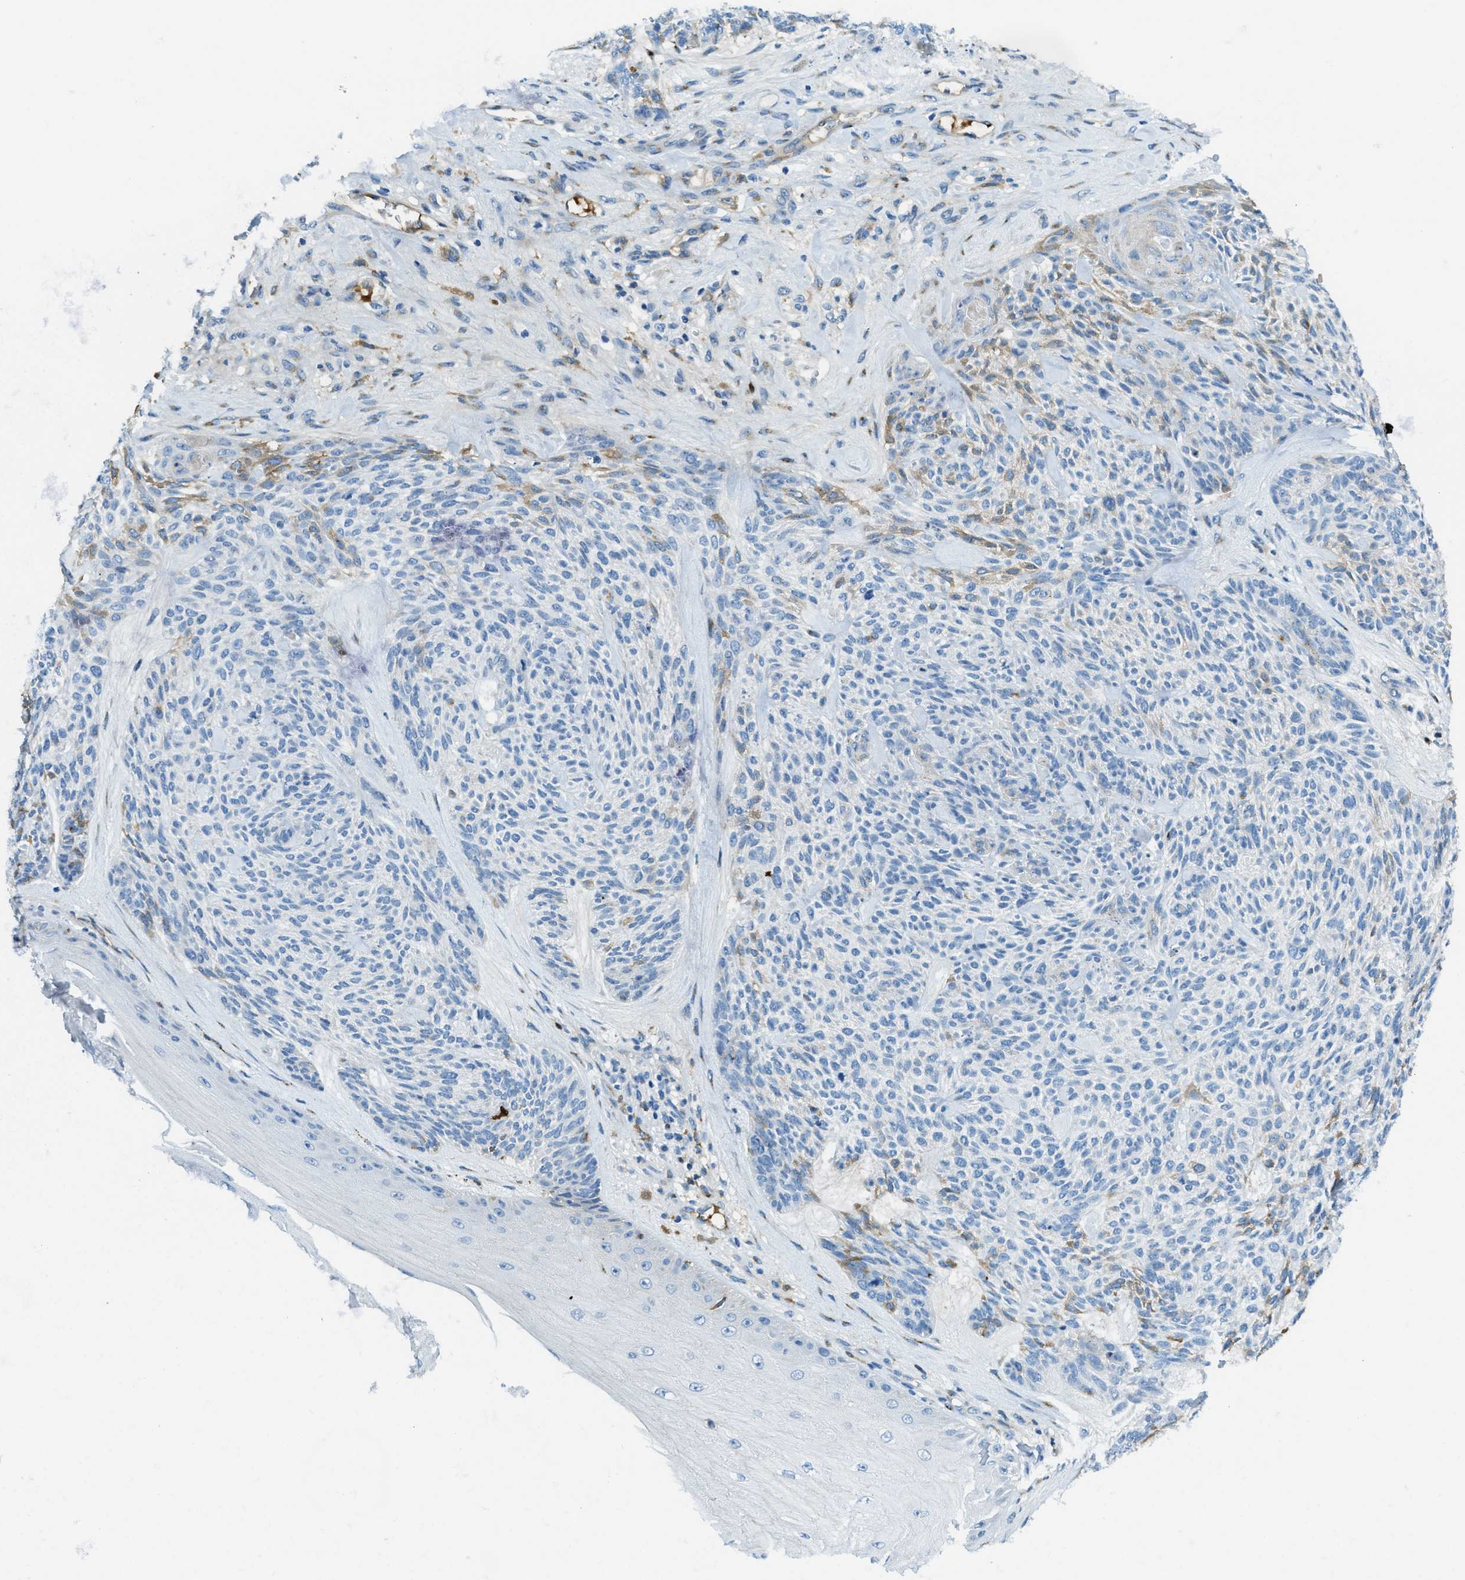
{"staining": {"intensity": "weak", "quantity": "<25%", "location": "cytoplasmic/membranous"}, "tissue": "skin cancer", "cell_type": "Tumor cells", "image_type": "cancer", "snomed": [{"axis": "morphology", "description": "Basal cell carcinoma"}, {"axis": "topography", "description": "Skin"}], "caption": "Tumor cells show no significant positivity in skin basal cell carcinoma. The staining was performed using DAB (3,3'-diaminobenzidine) to visualize the protein expression in brown, while the nuclei were stained in blue with hematoxylin (Magnification: 20x).", "gene": "TRIM59", "patient": {"sex": "male", "age": 55}}